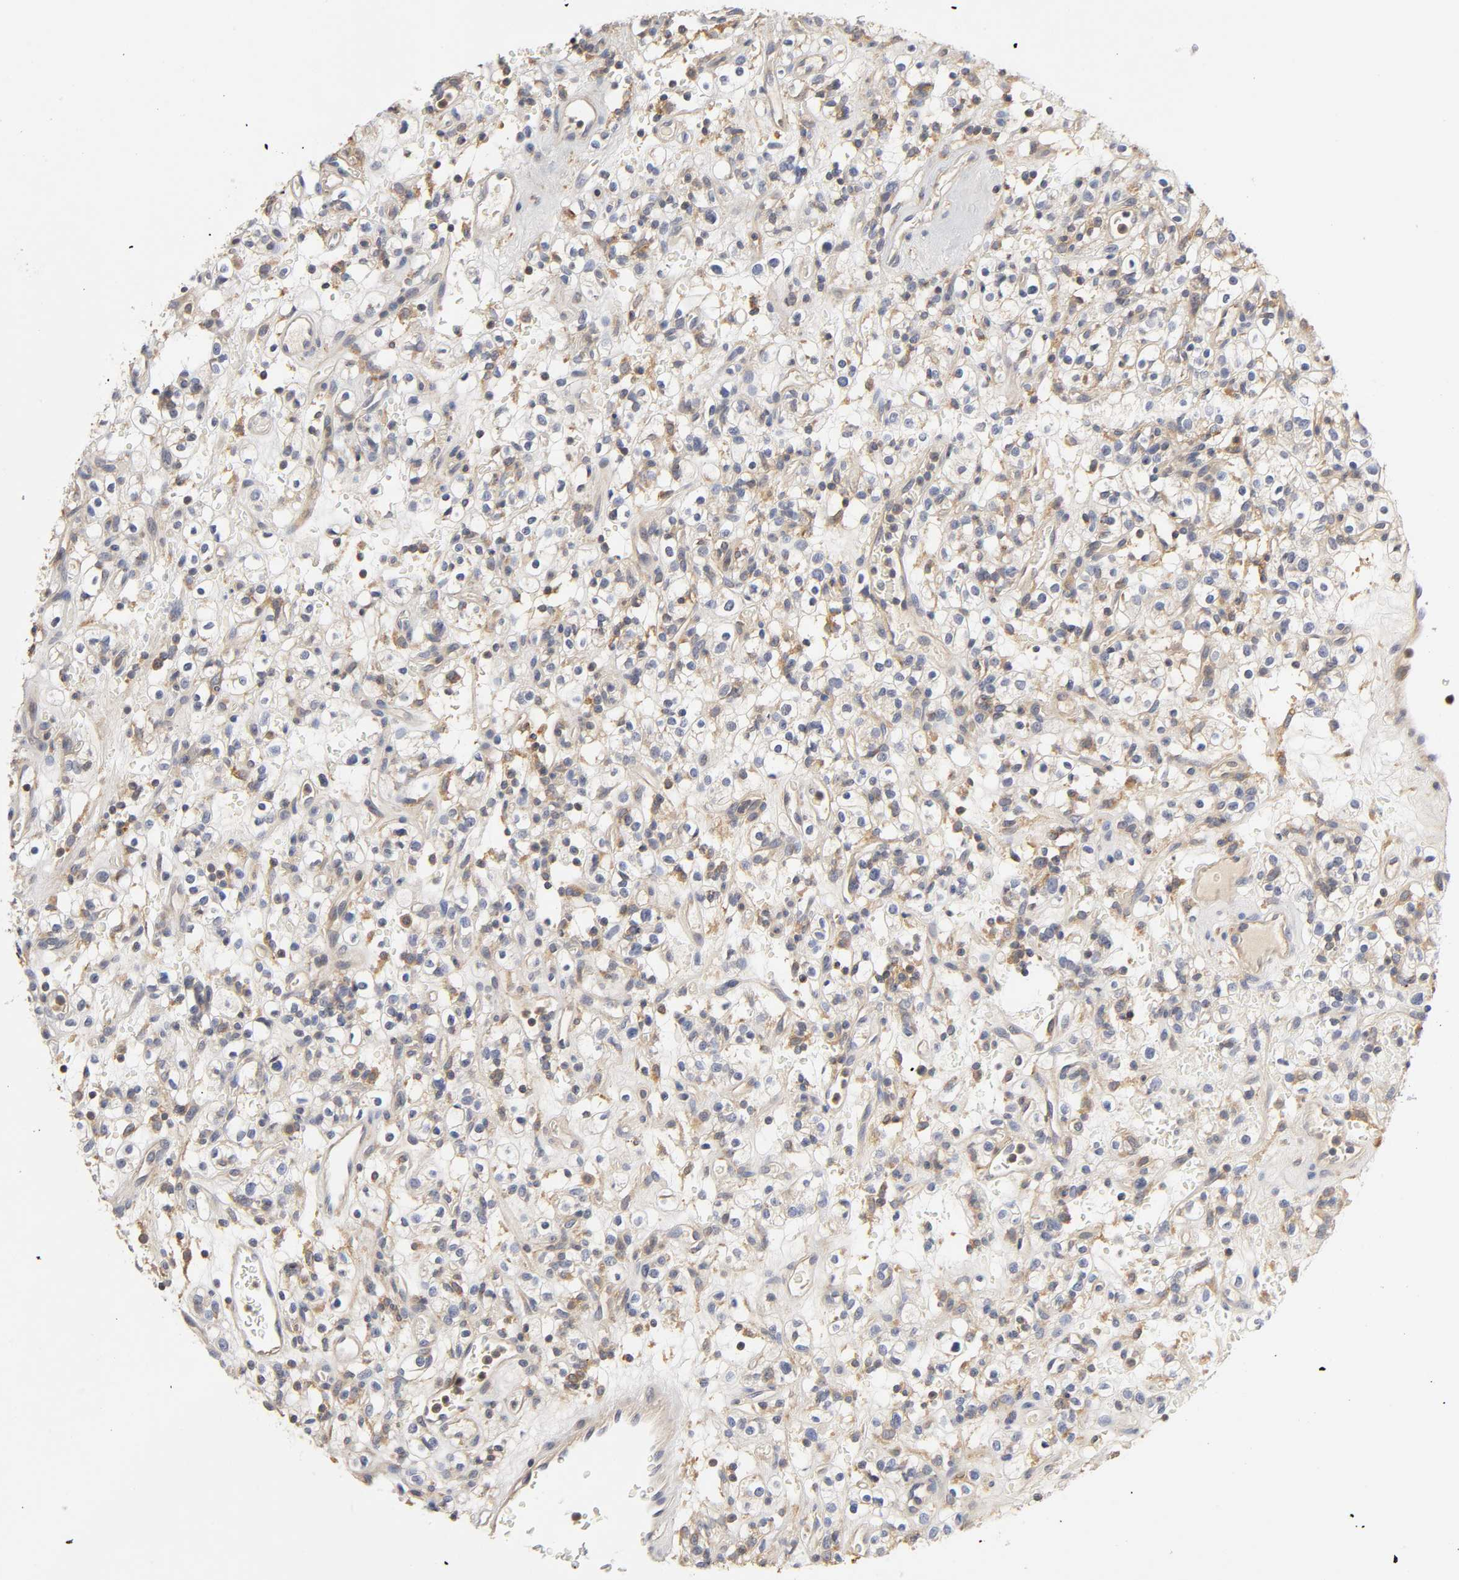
{"staining": {"intensity": "negative", "quantity": "none", "location": "none"}, "tissue": "renal cancer", "cell_type": "Tumor cells", "image_type": "cancer", "snomed": [{"axis": "morphology", "description": "Normal tissue, NOS"}, {"axis": "morphology", "description": "Adenocarcinoma, NOS"}, {"axis": "topography", "description": "Kidney"}], "caption": "DAB immunohistochemical staining of human renal cancer shows no significant expression in tumor cells.", "gene": "RHOA", "patient": {"sex": "female", "age": 72}}